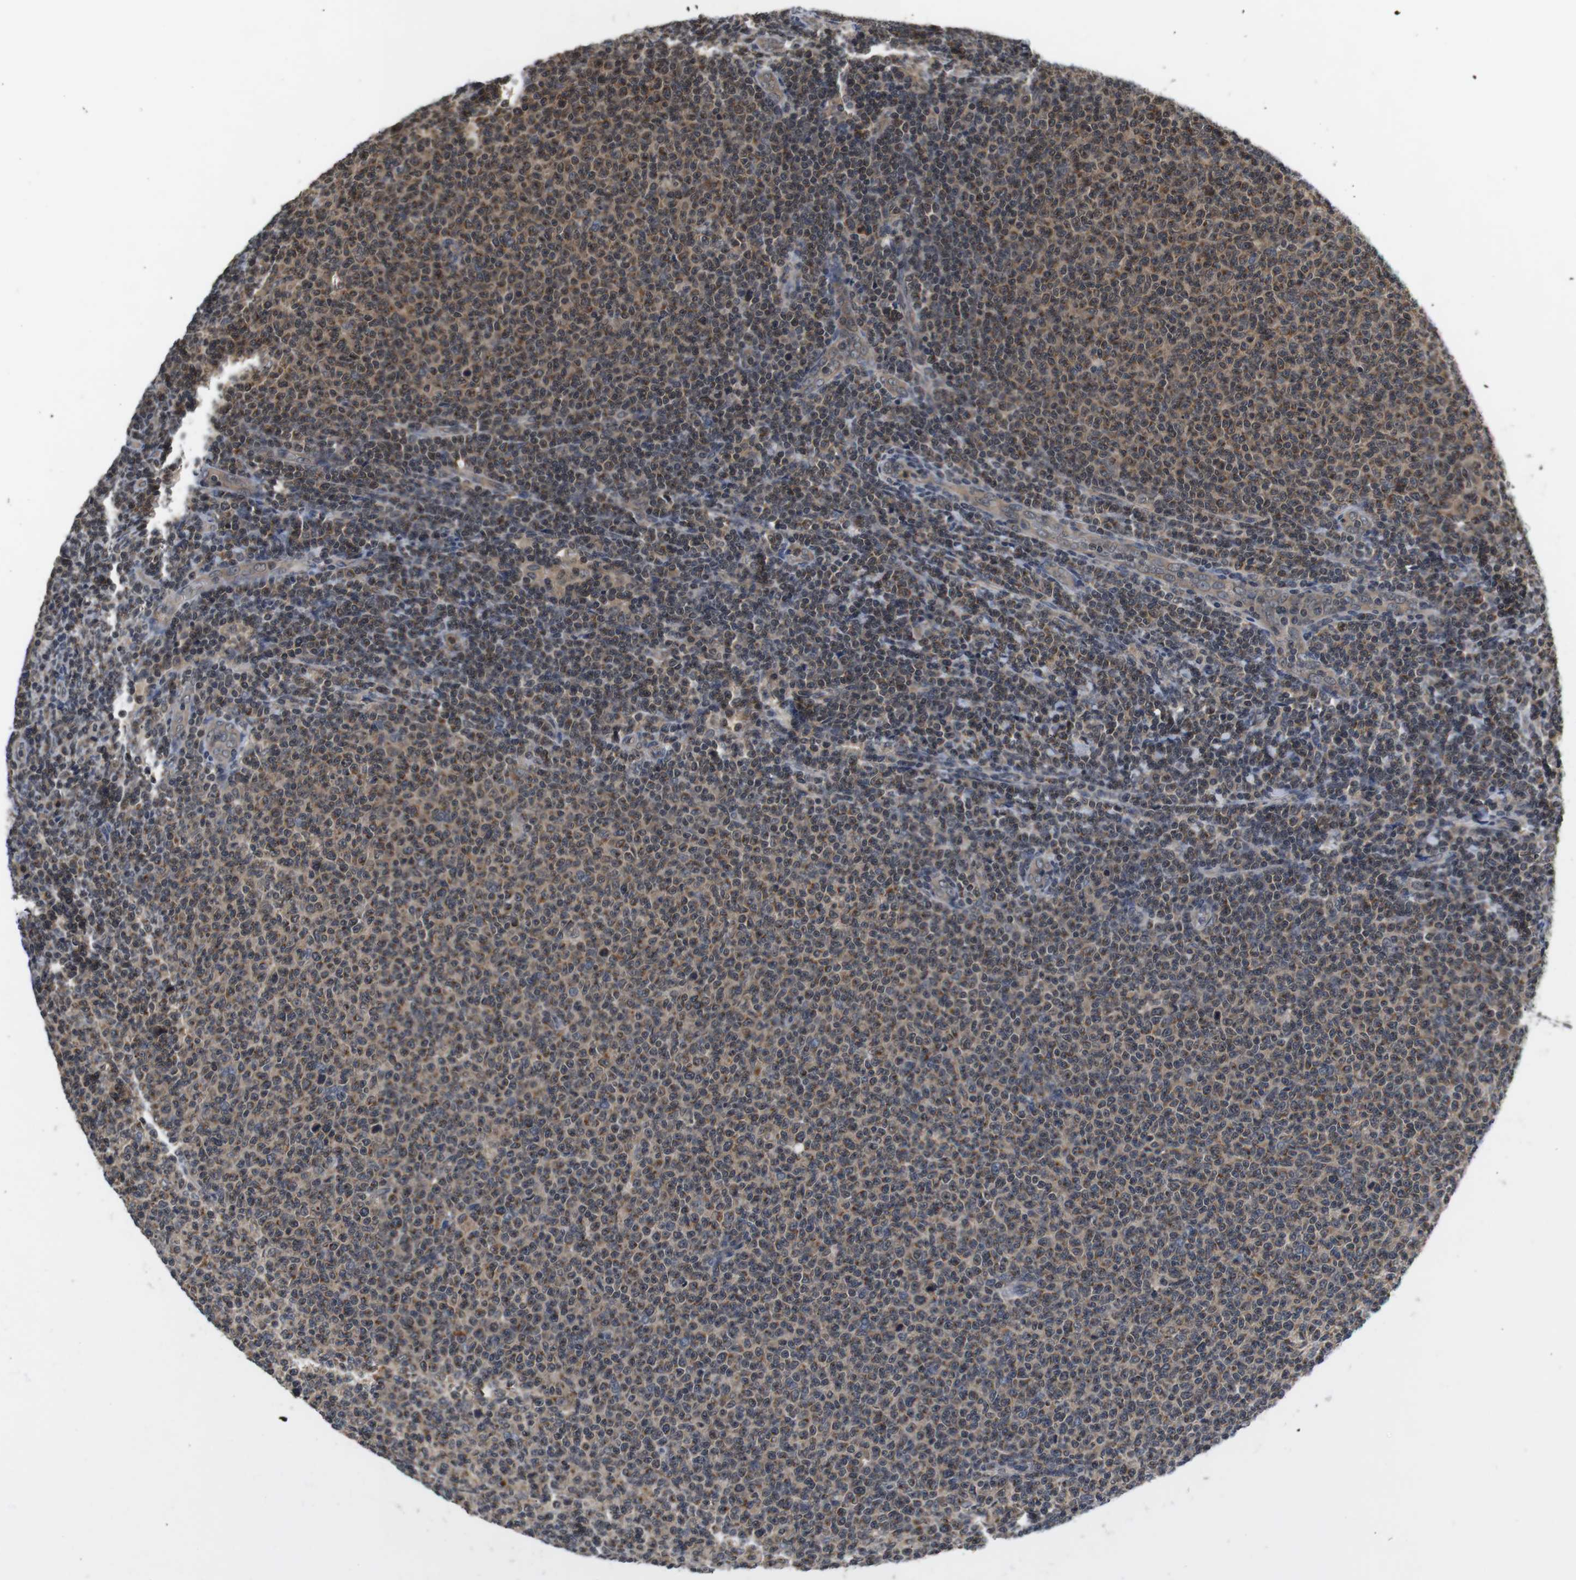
{"staining": {"intensity": "moderate", "quantity": ">75%", "location": "cytoplasmic/membranous,nuclear"}, "tissue": "lymphoma", "cell_type": "Tumor cells", "image_type": "cancer", "snomed": [{"axis": "morphology", "description": "Malignant lymphoma, non-Hodgkin's type, Low grade"}, {"axis": "topography", "description": "Lymph node"}], "caption": "Immunohistochemical staining of human malignant lymphoma, non-Hodgkin's type (low-grade) shows medium levels of moderate cytoplasmic/membranous and nuclear staining in about >75% of tumor cells.", "gene": "FADD", "patient": {"sex": "male", "age": 66}}